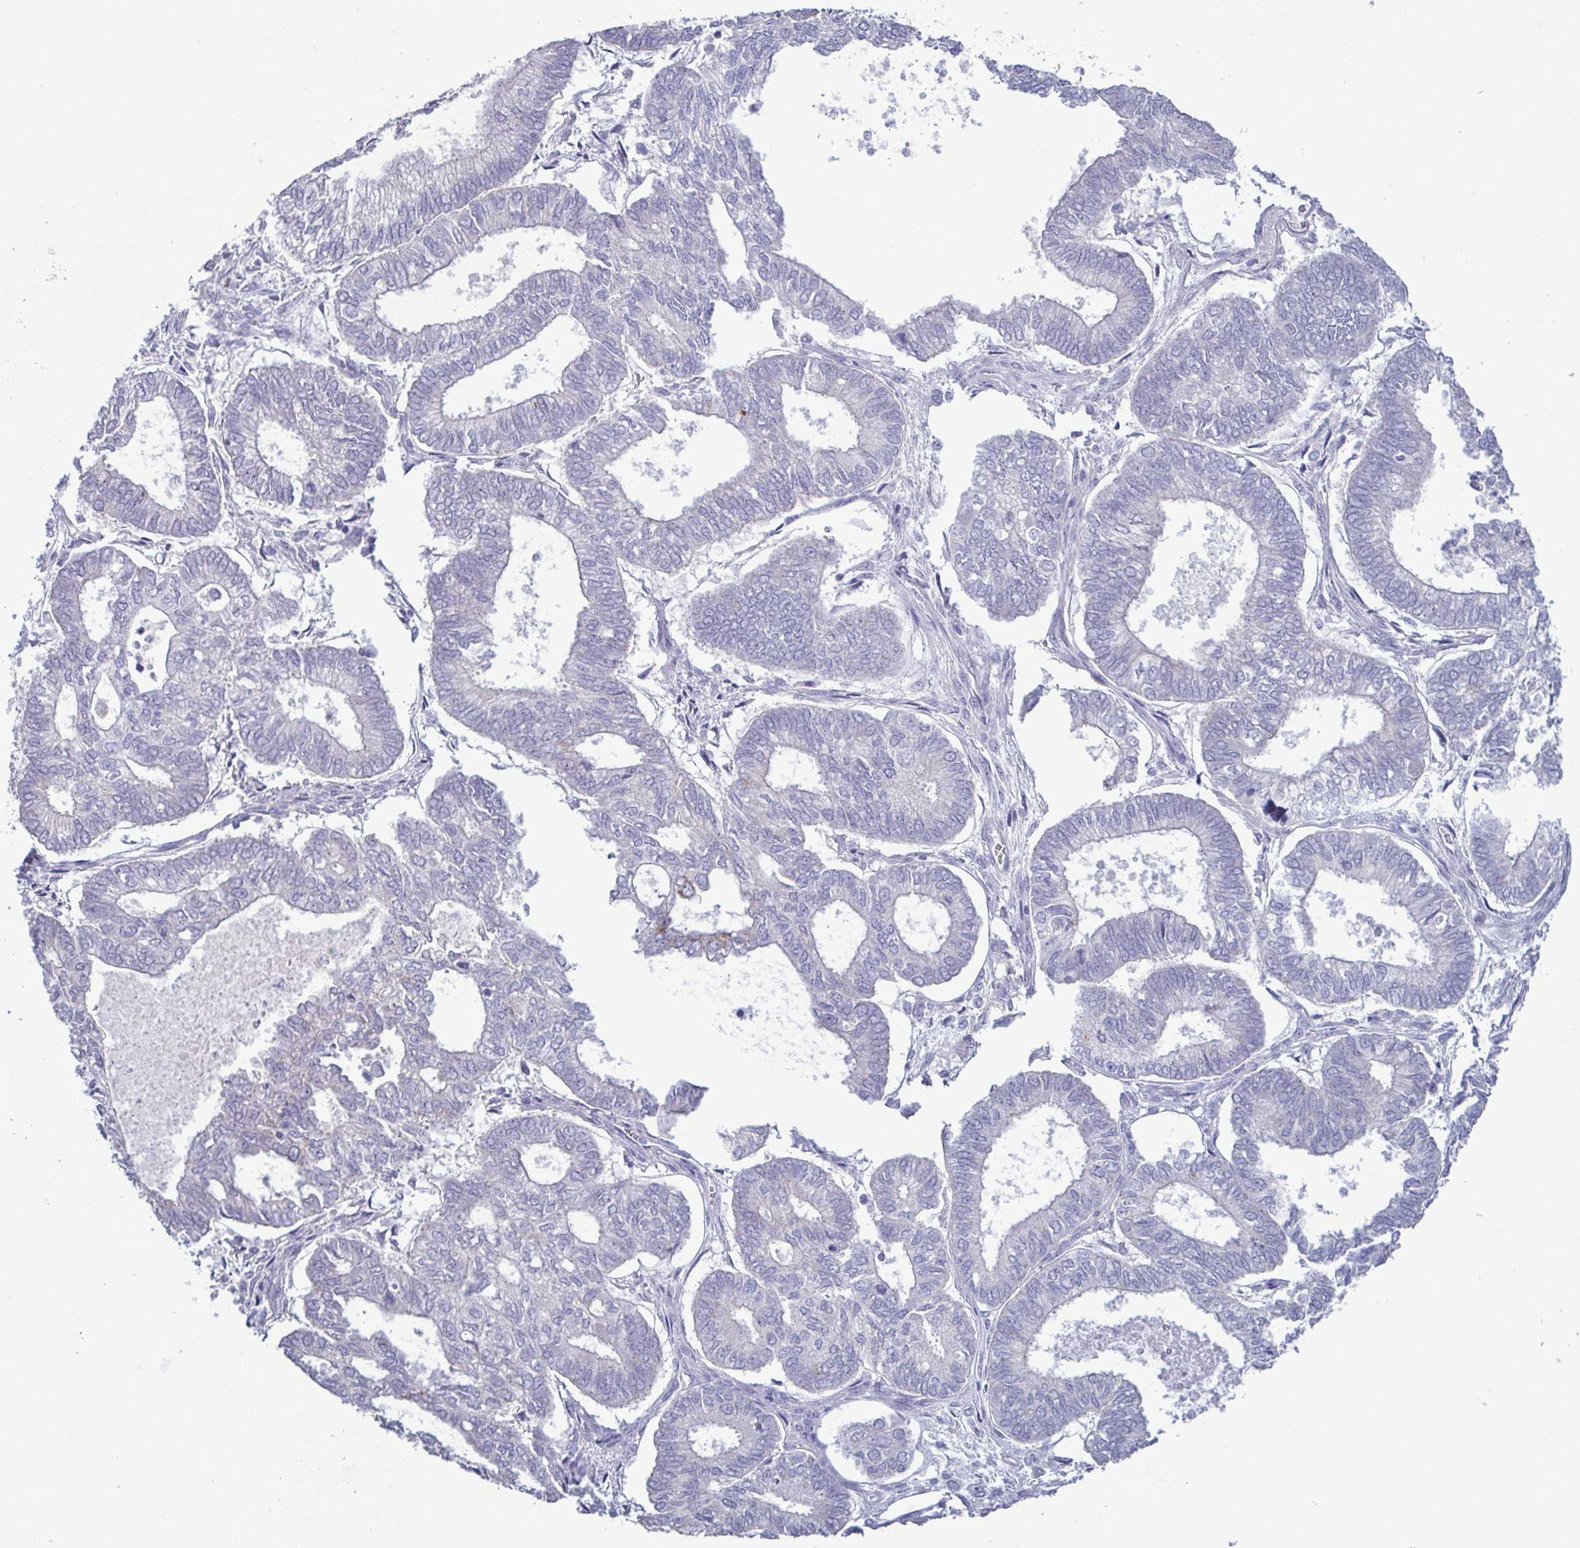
{"staining": {"intensity": "negative", "quantity": "none", "location": "none"}, "tissue": "ovarian cancer", "cell_type": "Tumor cells", "image_type": "cancer", "snomed": [{"axis": "morphology", "description": "Carcinoma, endometroid"}, {"axis": "topography", "description": "Ovary"}], "caption": "Immunohistochemistry (IHC) image of human ovarian cancer (endometroid carcinoma) stained for a protein (brown), which reveals no staining in tumor cells. (DAB immunohistochemistry with hematoxylin counter stain).", "gene": "GLDC", "patient": {"sex": "female", "age": 64}}